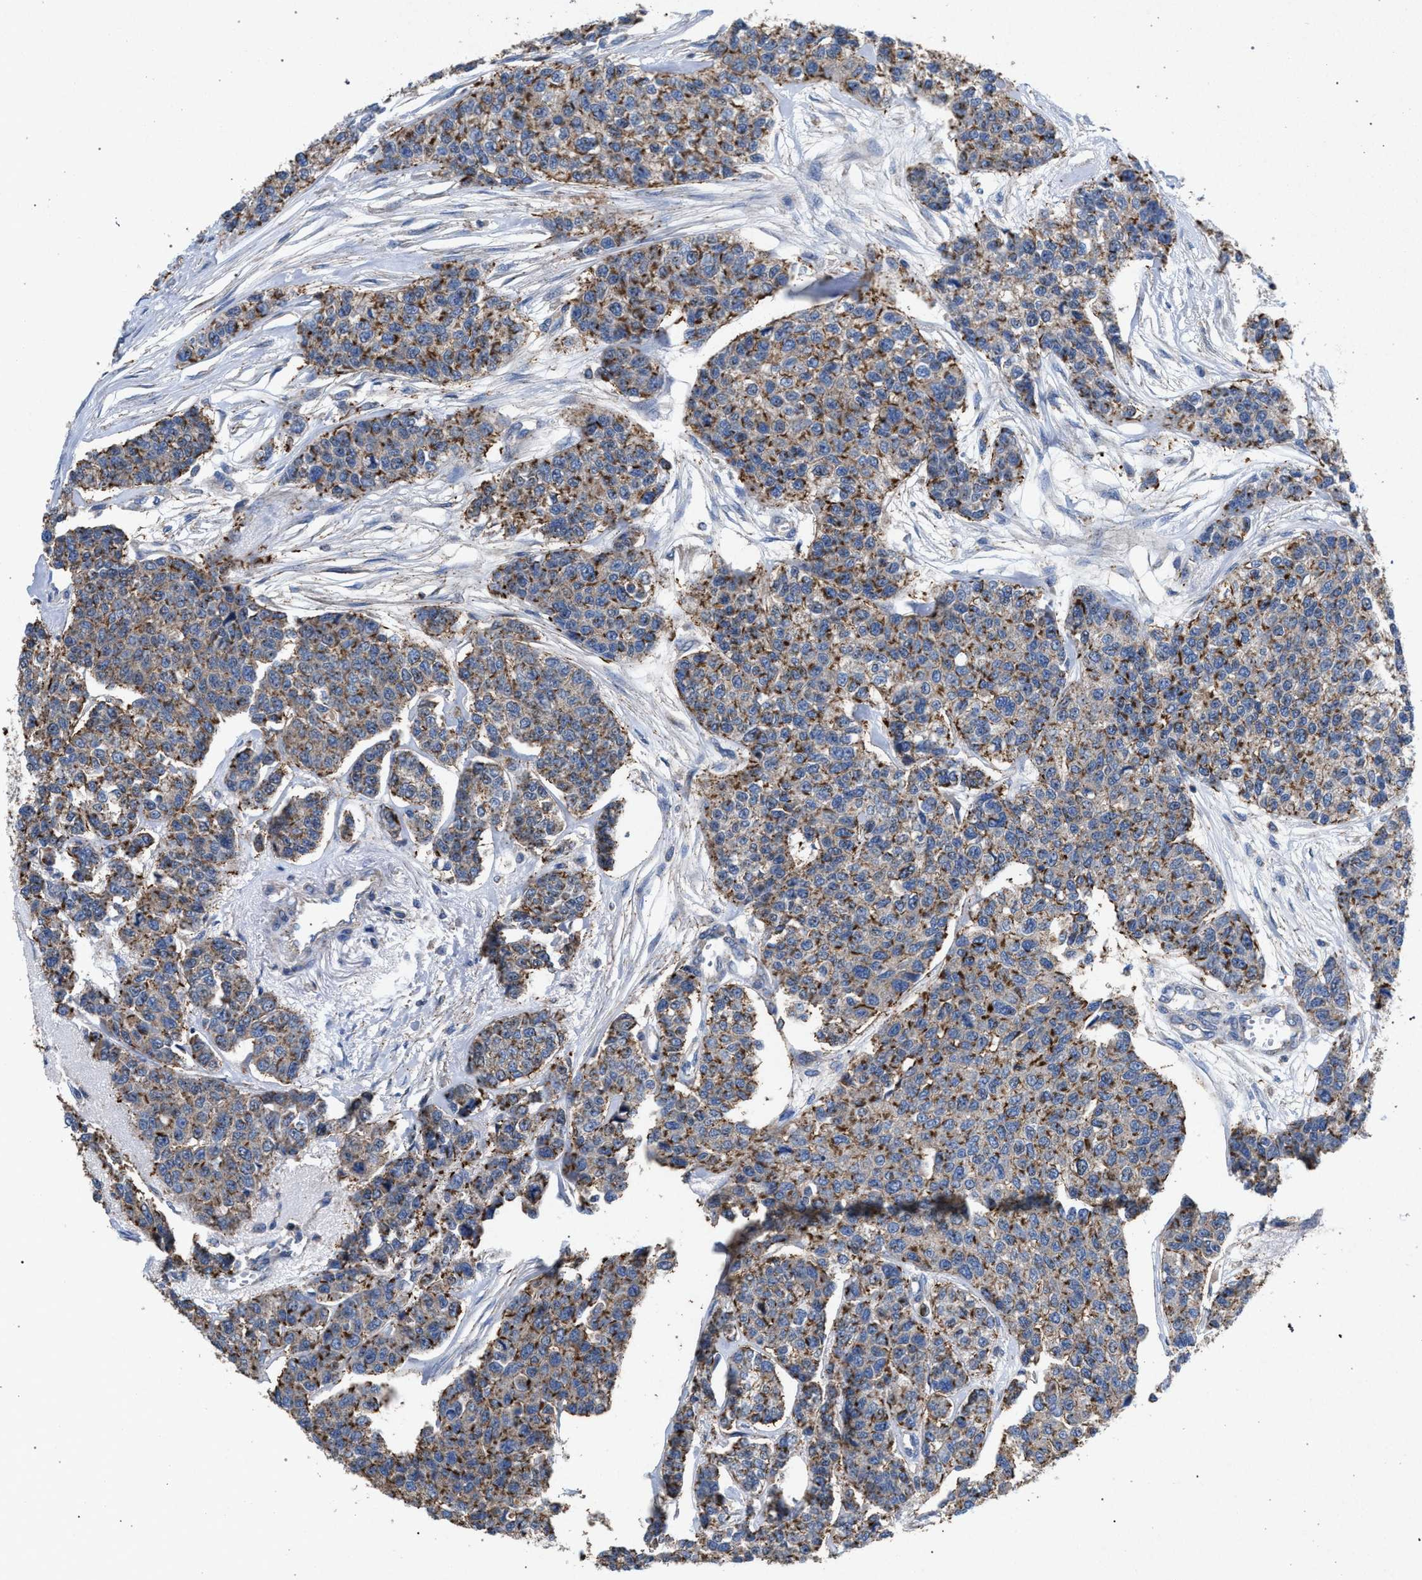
{"staining": {"intensity": "moderate", "quantity": ">75%", "location": "cytoplasmic/membranous"}, "tissue": "breast cancer", "cell_type": "Tumor cells", "image_type": "cancer", "snomed": [{"axis": "morphology", "description": "Duct carcinoma"}, {"axis": "topography", "description": "Breast"}], "caption": "IHC (DAB) staining of breast cancer displays moderate cytoplasmic/membranous protein expression in approximately >75% of tumor cells.", "gene": "VPS13A", "patient": {"sex": "female", "age": 51}}